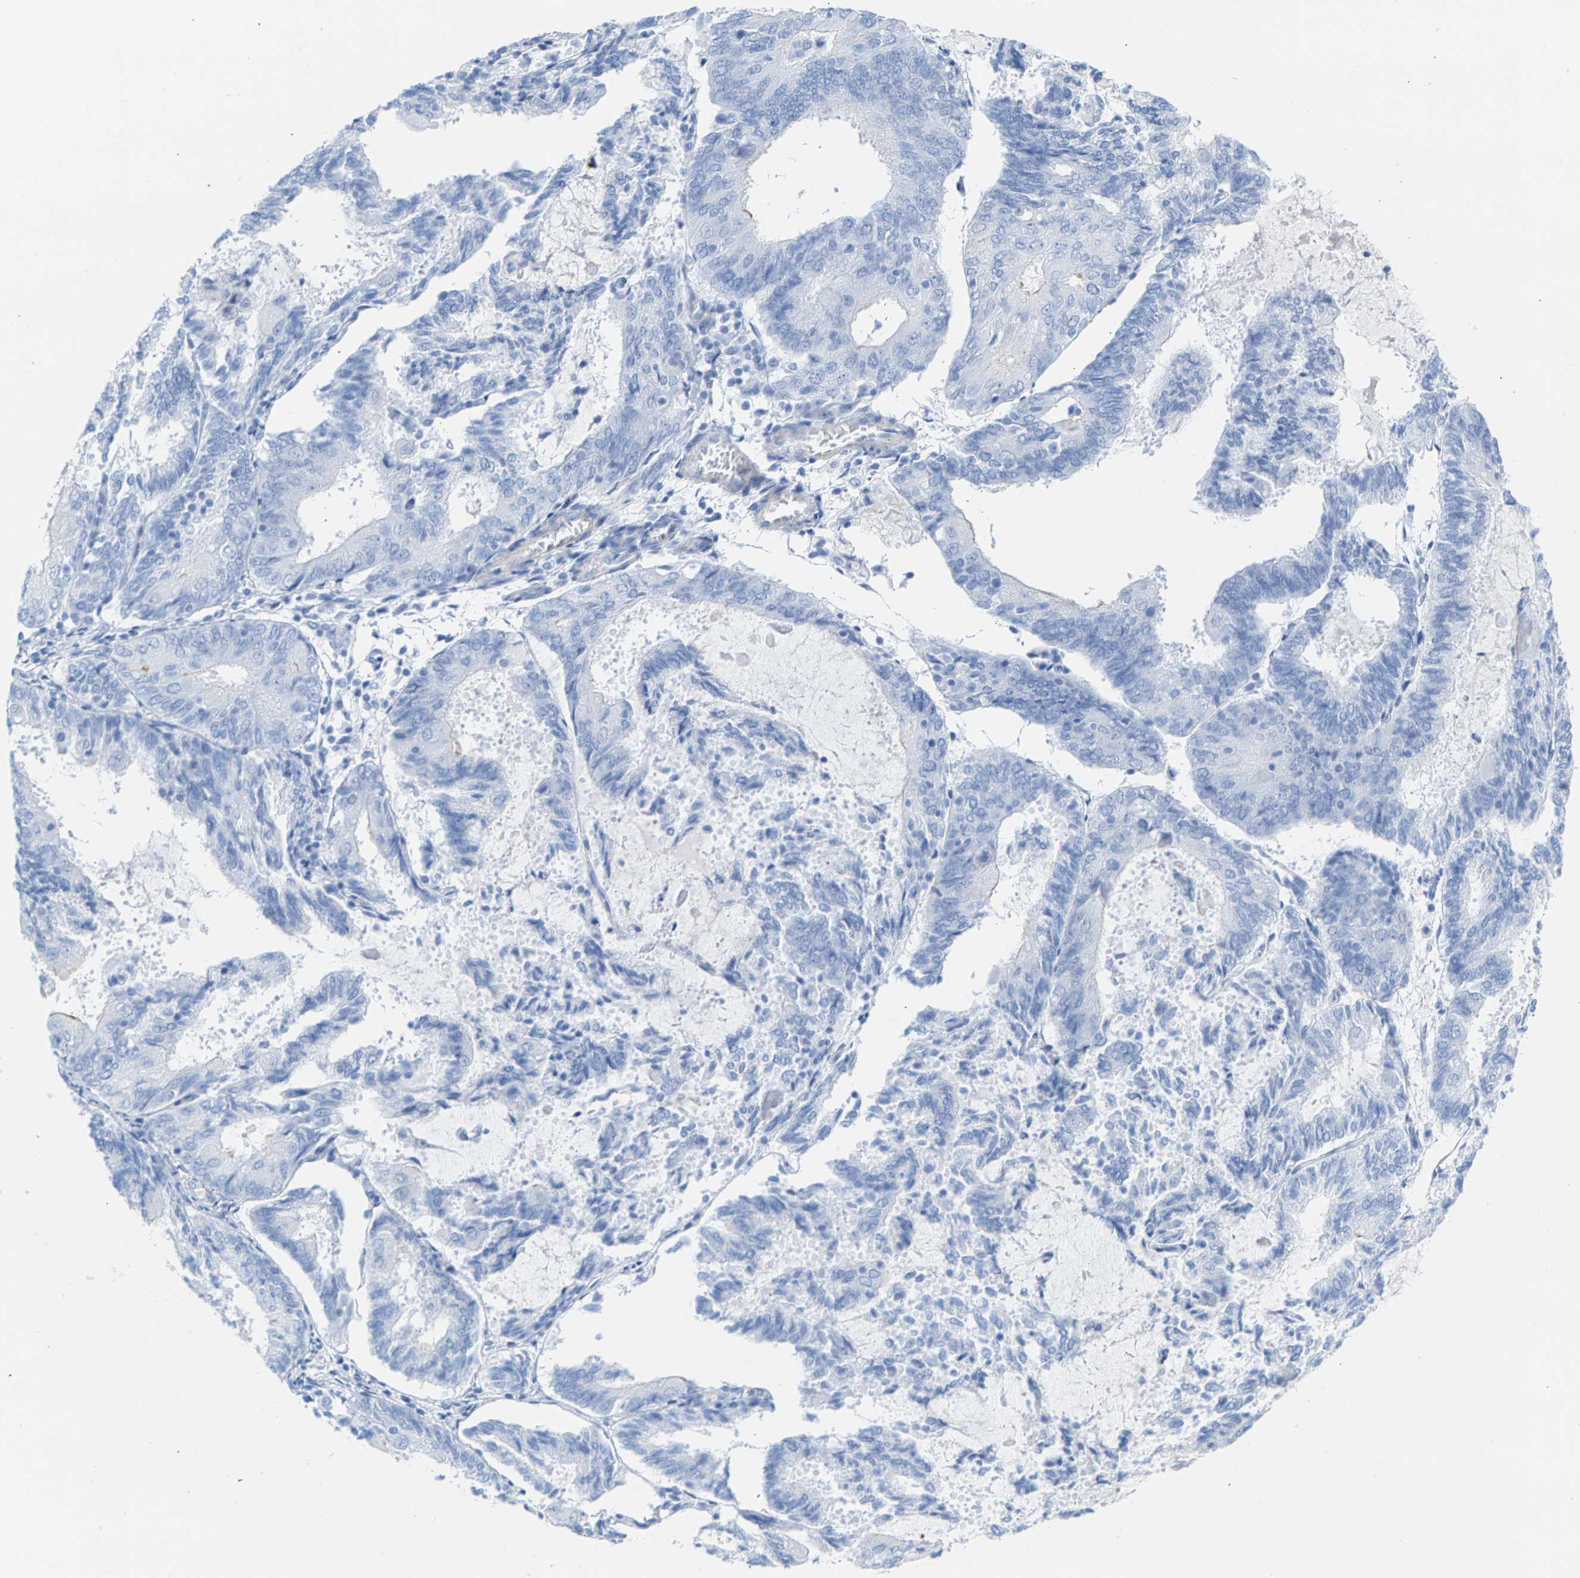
{"staining": {"intensity": "negative", "quantity": "none", "location": "none"}, "tissue": "endometrial cancer", "cell_type": "Tumor cells", "image_type": "cancer", "snomed": [{"axis": "morphology", "description": "Adenocarcinoma, NOS"}, {"axis": "topography", "description": "Endometrium"}], "caption": "Tumor cells show no significant staining in adenocarcinoma (endometrial). Brightfield microscopy of immunohistochemistry (IHC) stained with DAB (brown) and hematoxylin (blue), captured at high magnification.", "gene": "CPA1", "patient": {"sex": "female", "age": 81}}